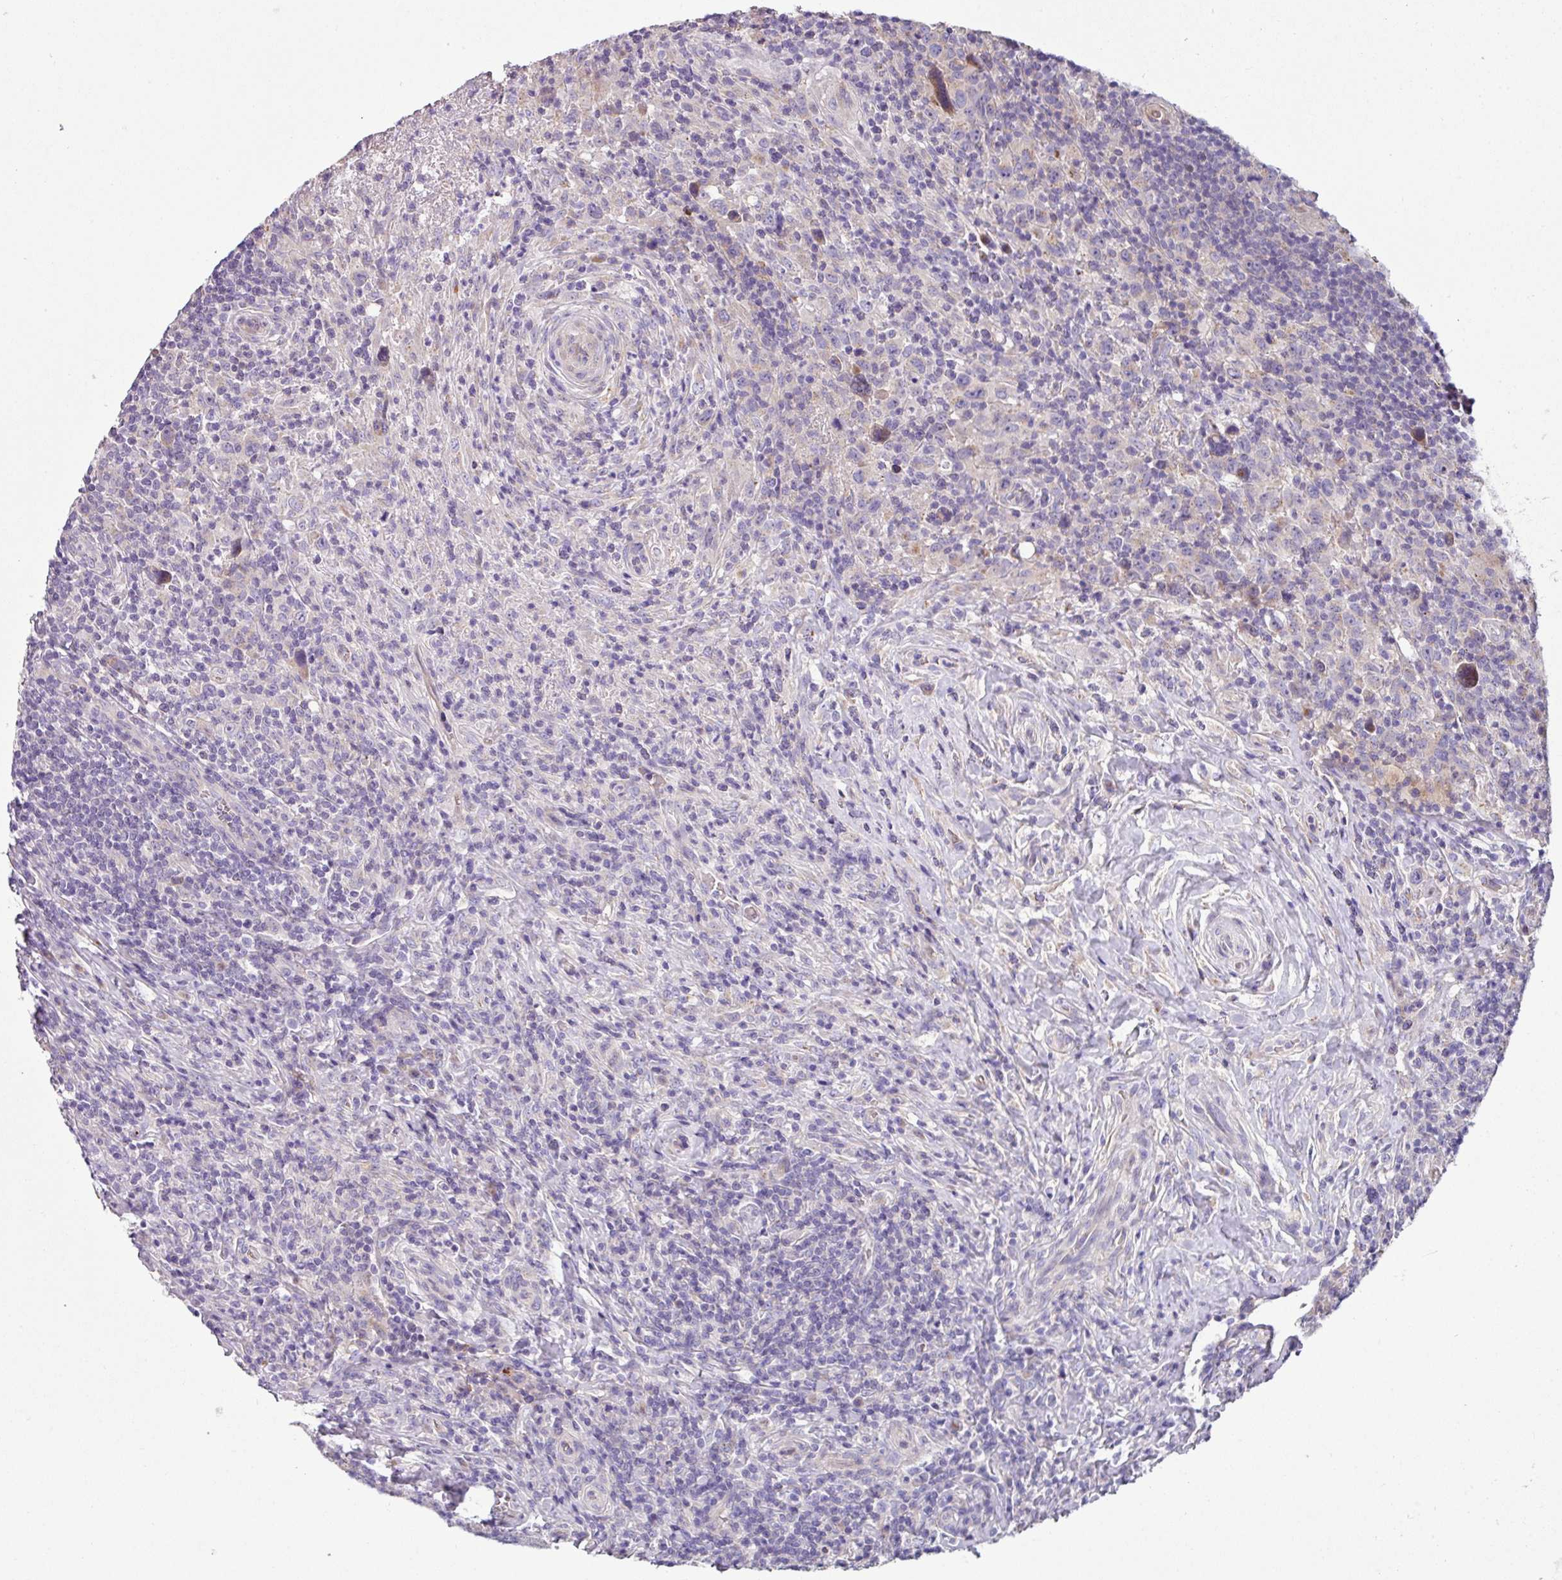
{"staining": {"intensity": "negative", "quantity": "none", "location": "none"}, "tissue": "lymphoma", "cell_type": "Tumor cells", "image_type": "cancer", "snomed": [{"axis": "morphology", "description": "Hodgkin's disease, NOS"}, {"axis": "topography", "description": "Lymph node"}], "caption": "A photomicrograph of lymphoma stained for a protein displays no brown staining in tumor cells.", "gene": "LRRC9", "patient": {"sex": "female", "age": 18}}